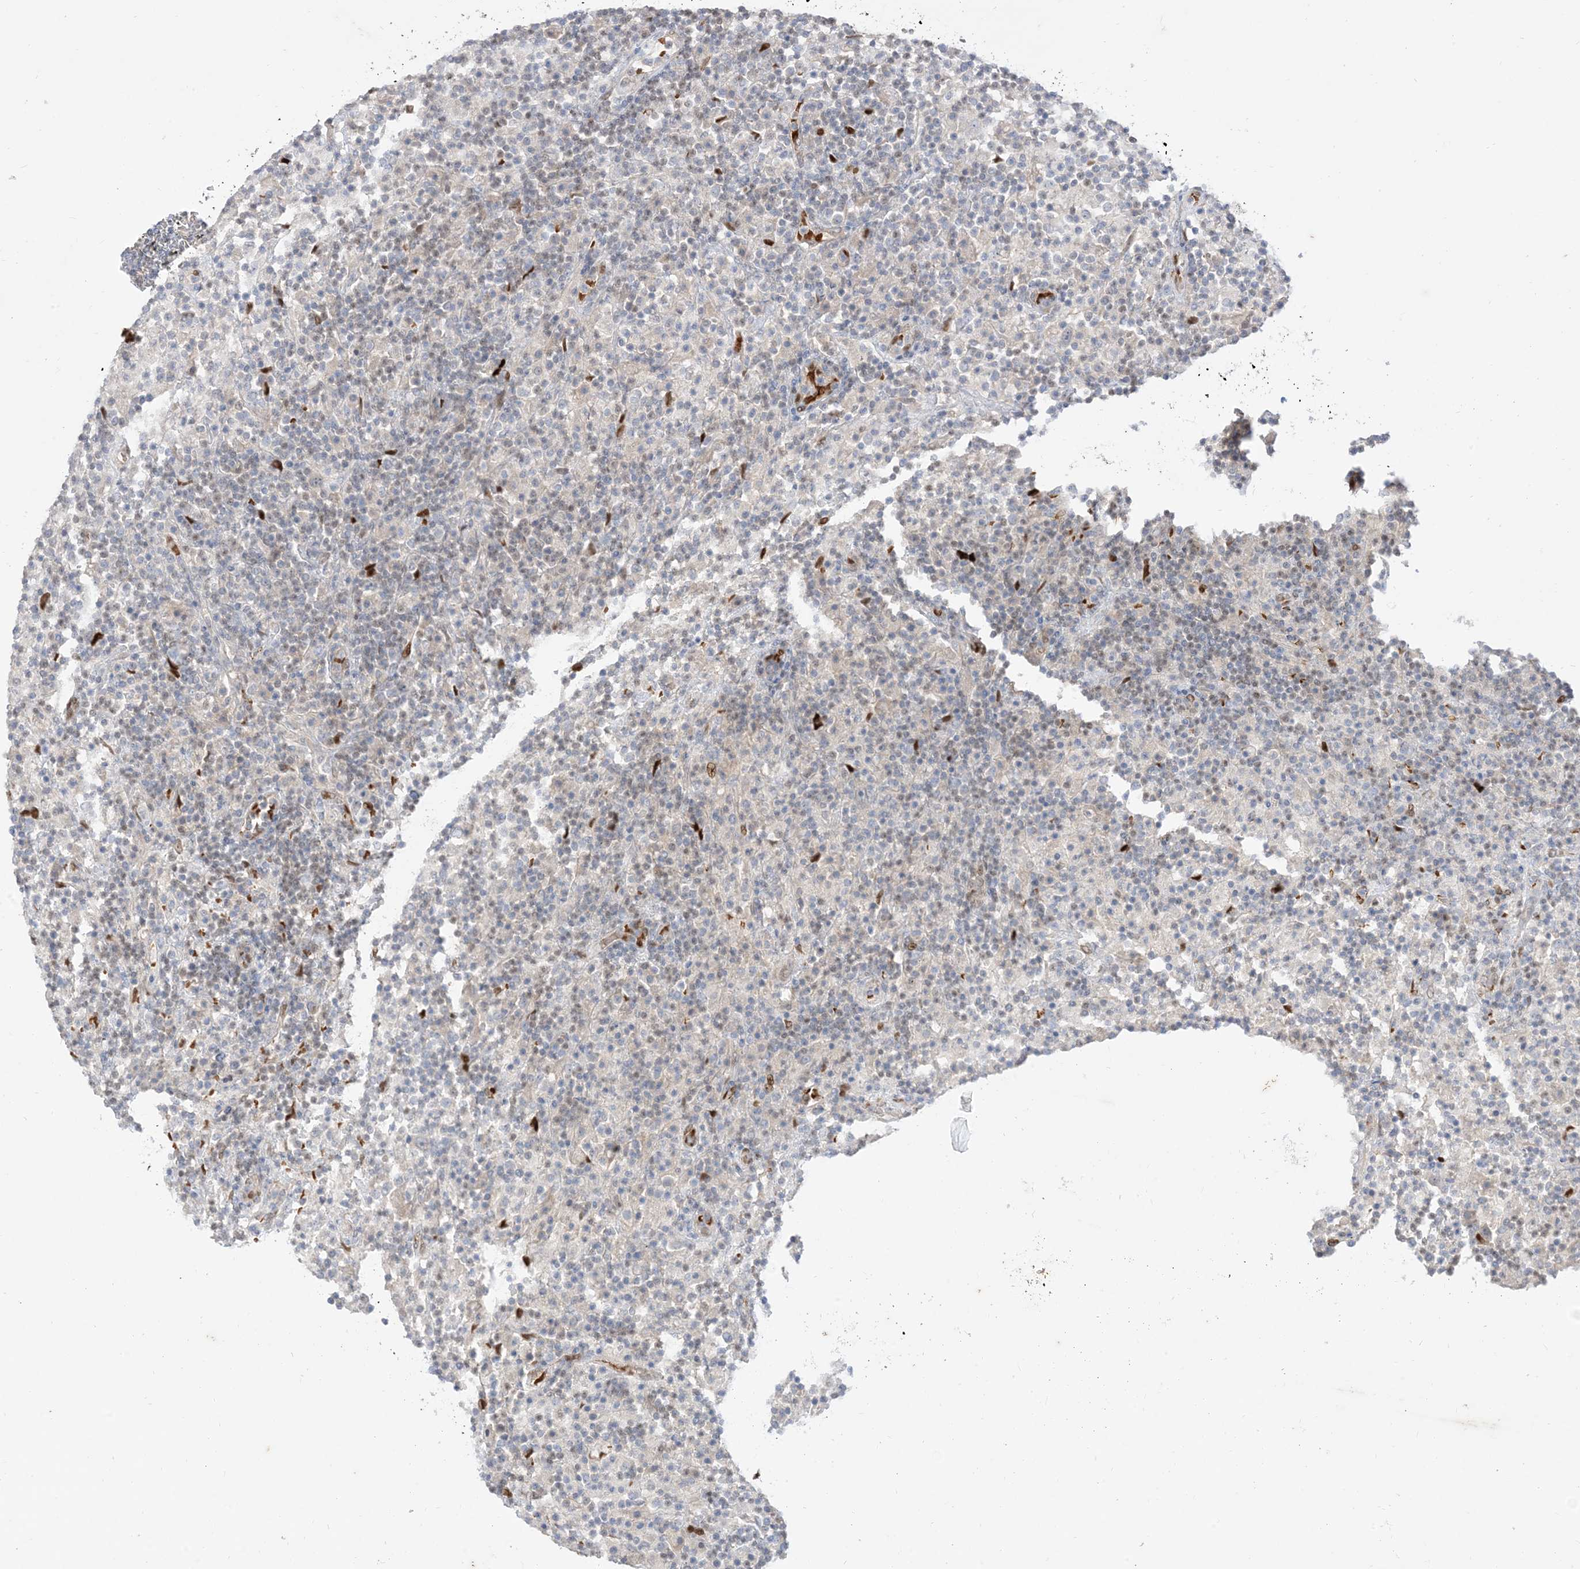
{"staining": {"intensity": "negative", "quantity": "none", "location": "none"}, "tissue": "lymphoma", "cell_type": "Tumor cells", "image_type": "cancer", "snomed": [{"axis": "morphology", "description": "Hodgkin's disease, NOS"}, {"axis": "topography", "description": "Lymph node"}], "caption": "Human Hodgkin's disease stained for a protein using immunohistochemistry (IHC) reveals no staining in tumor cells.", "gene": "RIN1", "patient": {"sex": "male", "age": 70}}